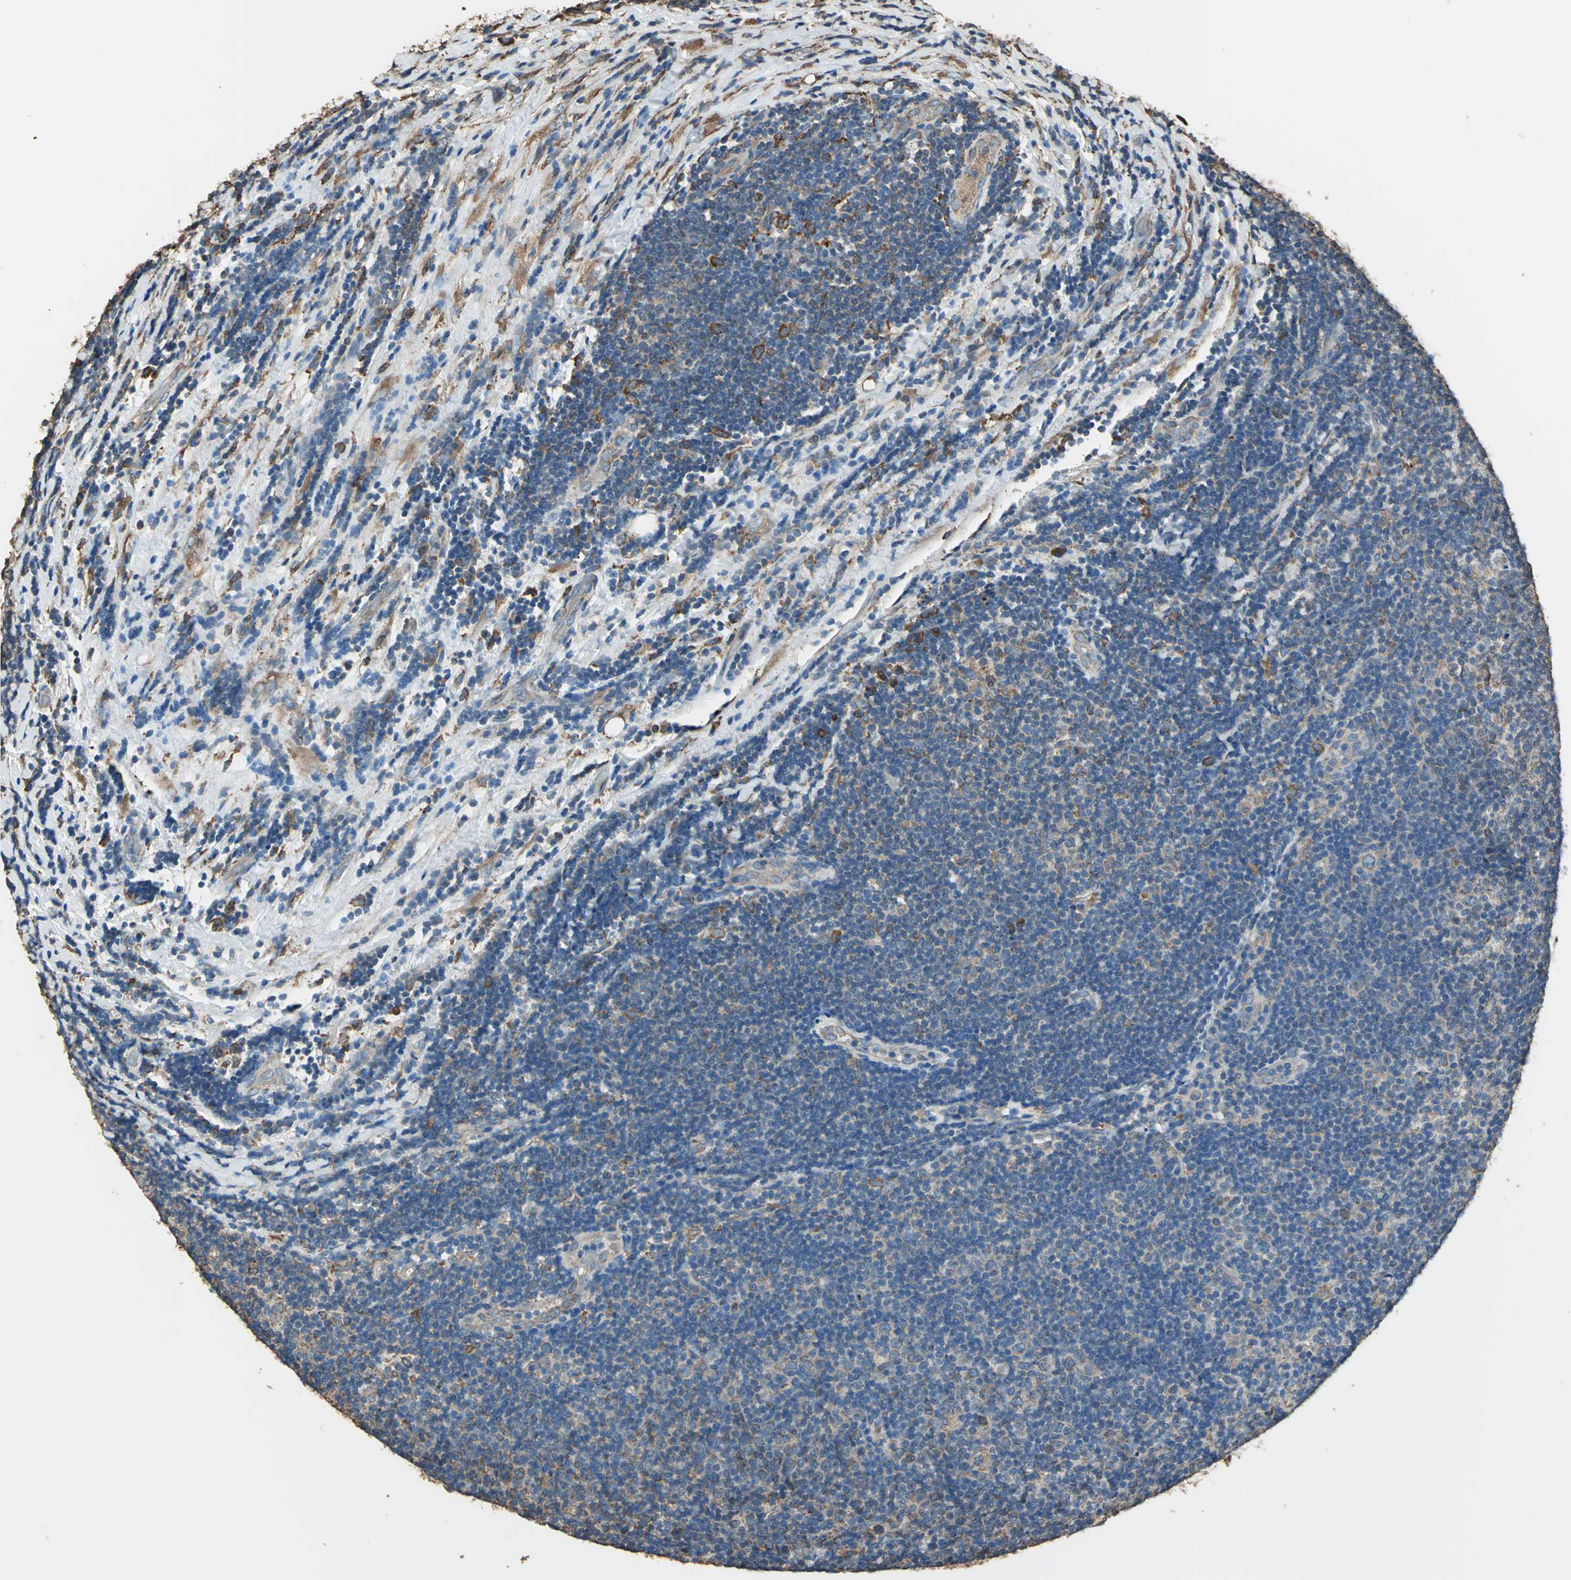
{"staining": {"intensity": "moderate", "quantity": "25%-75%", "location": "cytoplasmic/membranous"}, "tissue": "lymphoma", "cell_type": "Tumor cells", "image_type": "cancer", "snomed": [{"axis": "morphology", "description": "Malignant lymphoma, non-Hodgkin's type, Low grade"}, {"axis": "topography", "description": "Lymph node"}], "caption": "The photomicrograph exhibits staining of lymphoma, revealing moderate cytoplasmic/membranous protein staining (brown color) within tumor cells. (Stains: DAB (3,3'-diaminobenzidine) in brown, nuclei in blue, Microscopy: brightfield microscopy at high magnification).", "gene": "GPANK1", "patient": {"sex": "male", "age": 83}}